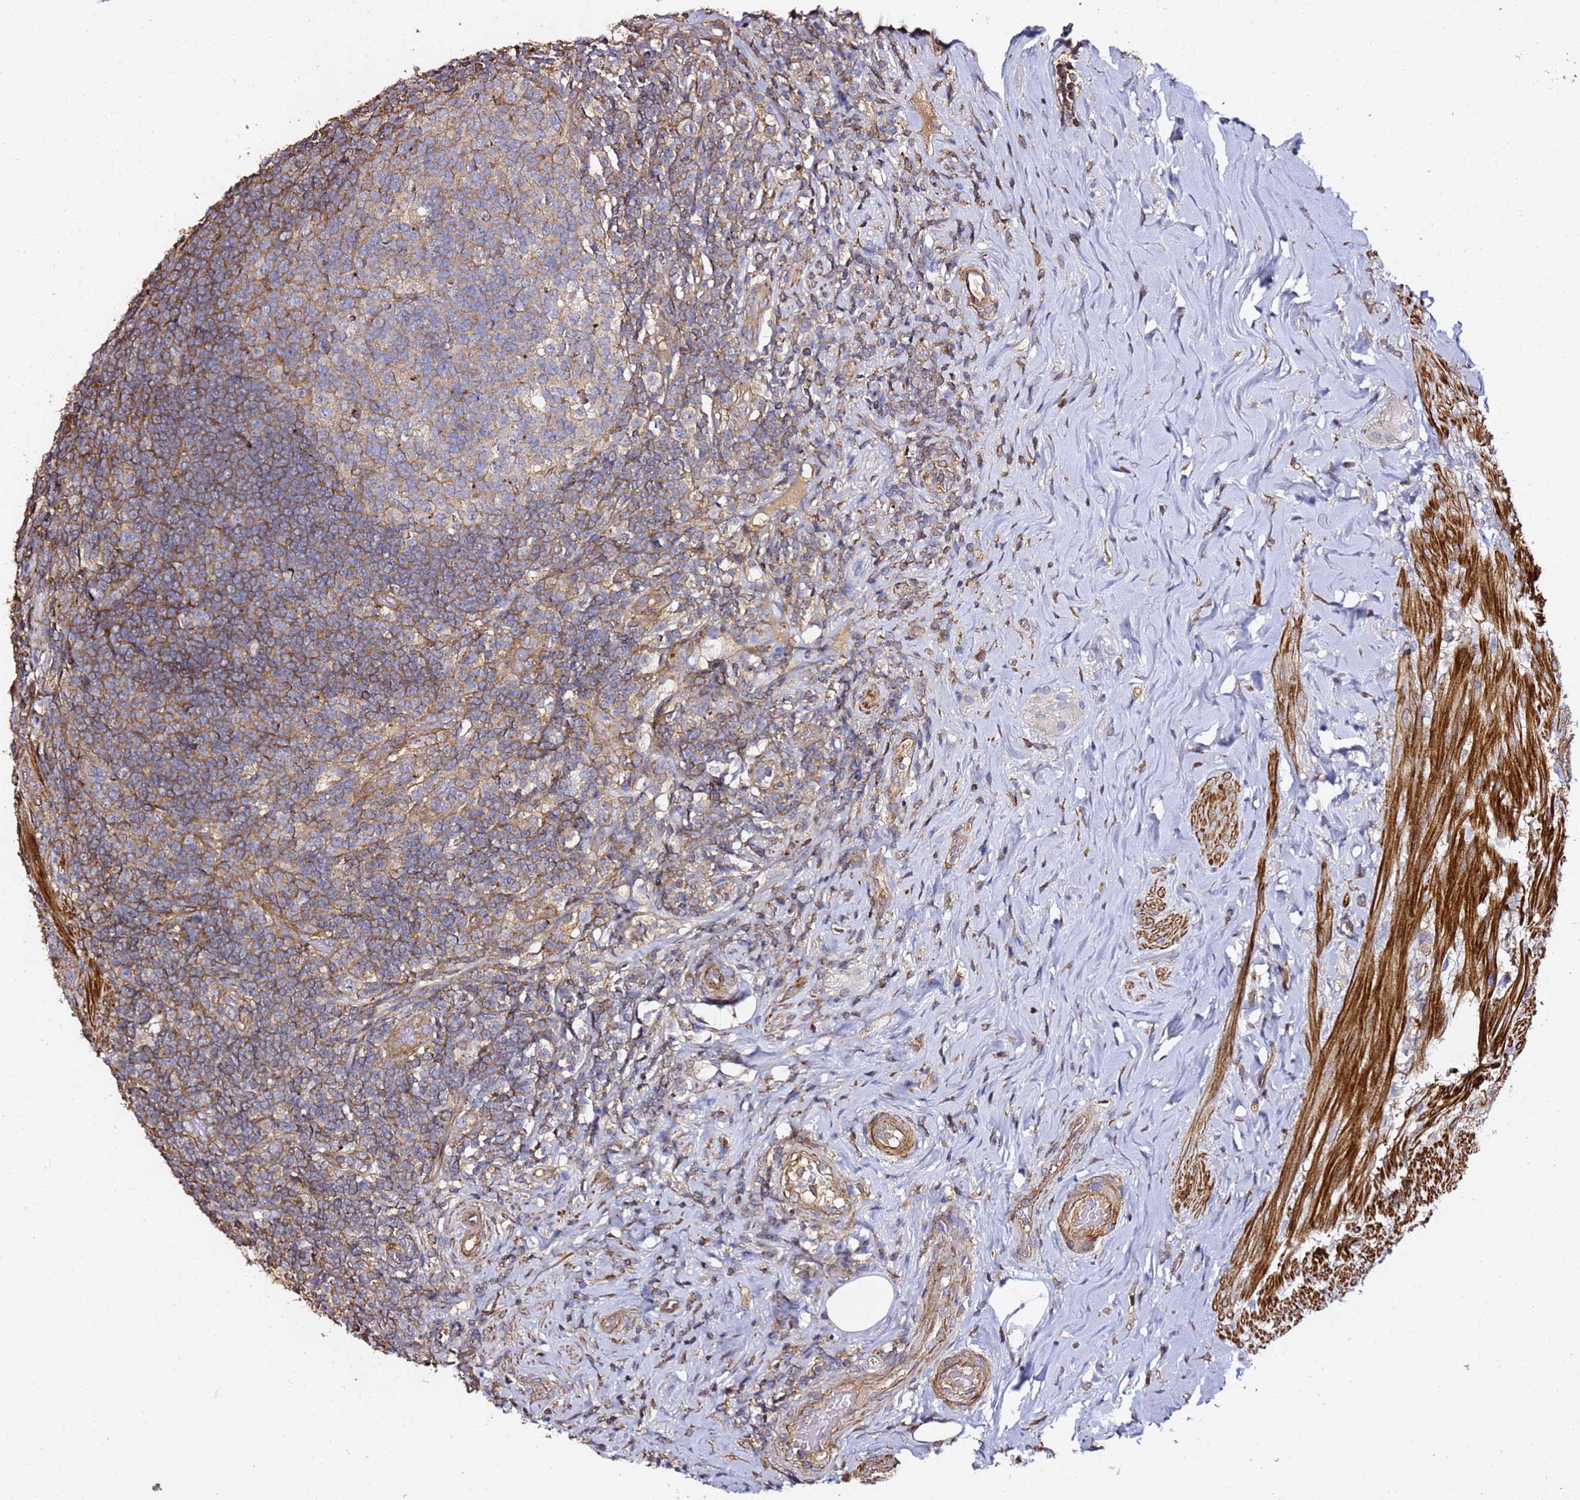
{"staining": {"intensity": "moderate", "quantity": ">75%", "location": "cytoplasmic/membranous"}, "tissue": "appendix", "cell_type": "Glandular cells", "image_type": "normal", "snomed": [{"axis": "morphology", "description": "Normal tissue, NOS"}, {"axis": "topography", "description": "Appendix"}], "caption": "Appendix stained with DAB (3,3'-diaminobenzidine) IHC exhibits medium levels of moderate cytoplasmic/membranous expression in about >75% of glandular cells. (IHC, brightfield microscopy, high magnification).", "gene": "ZFP36L2", "patient": {"sex": "female", "age": 43}}